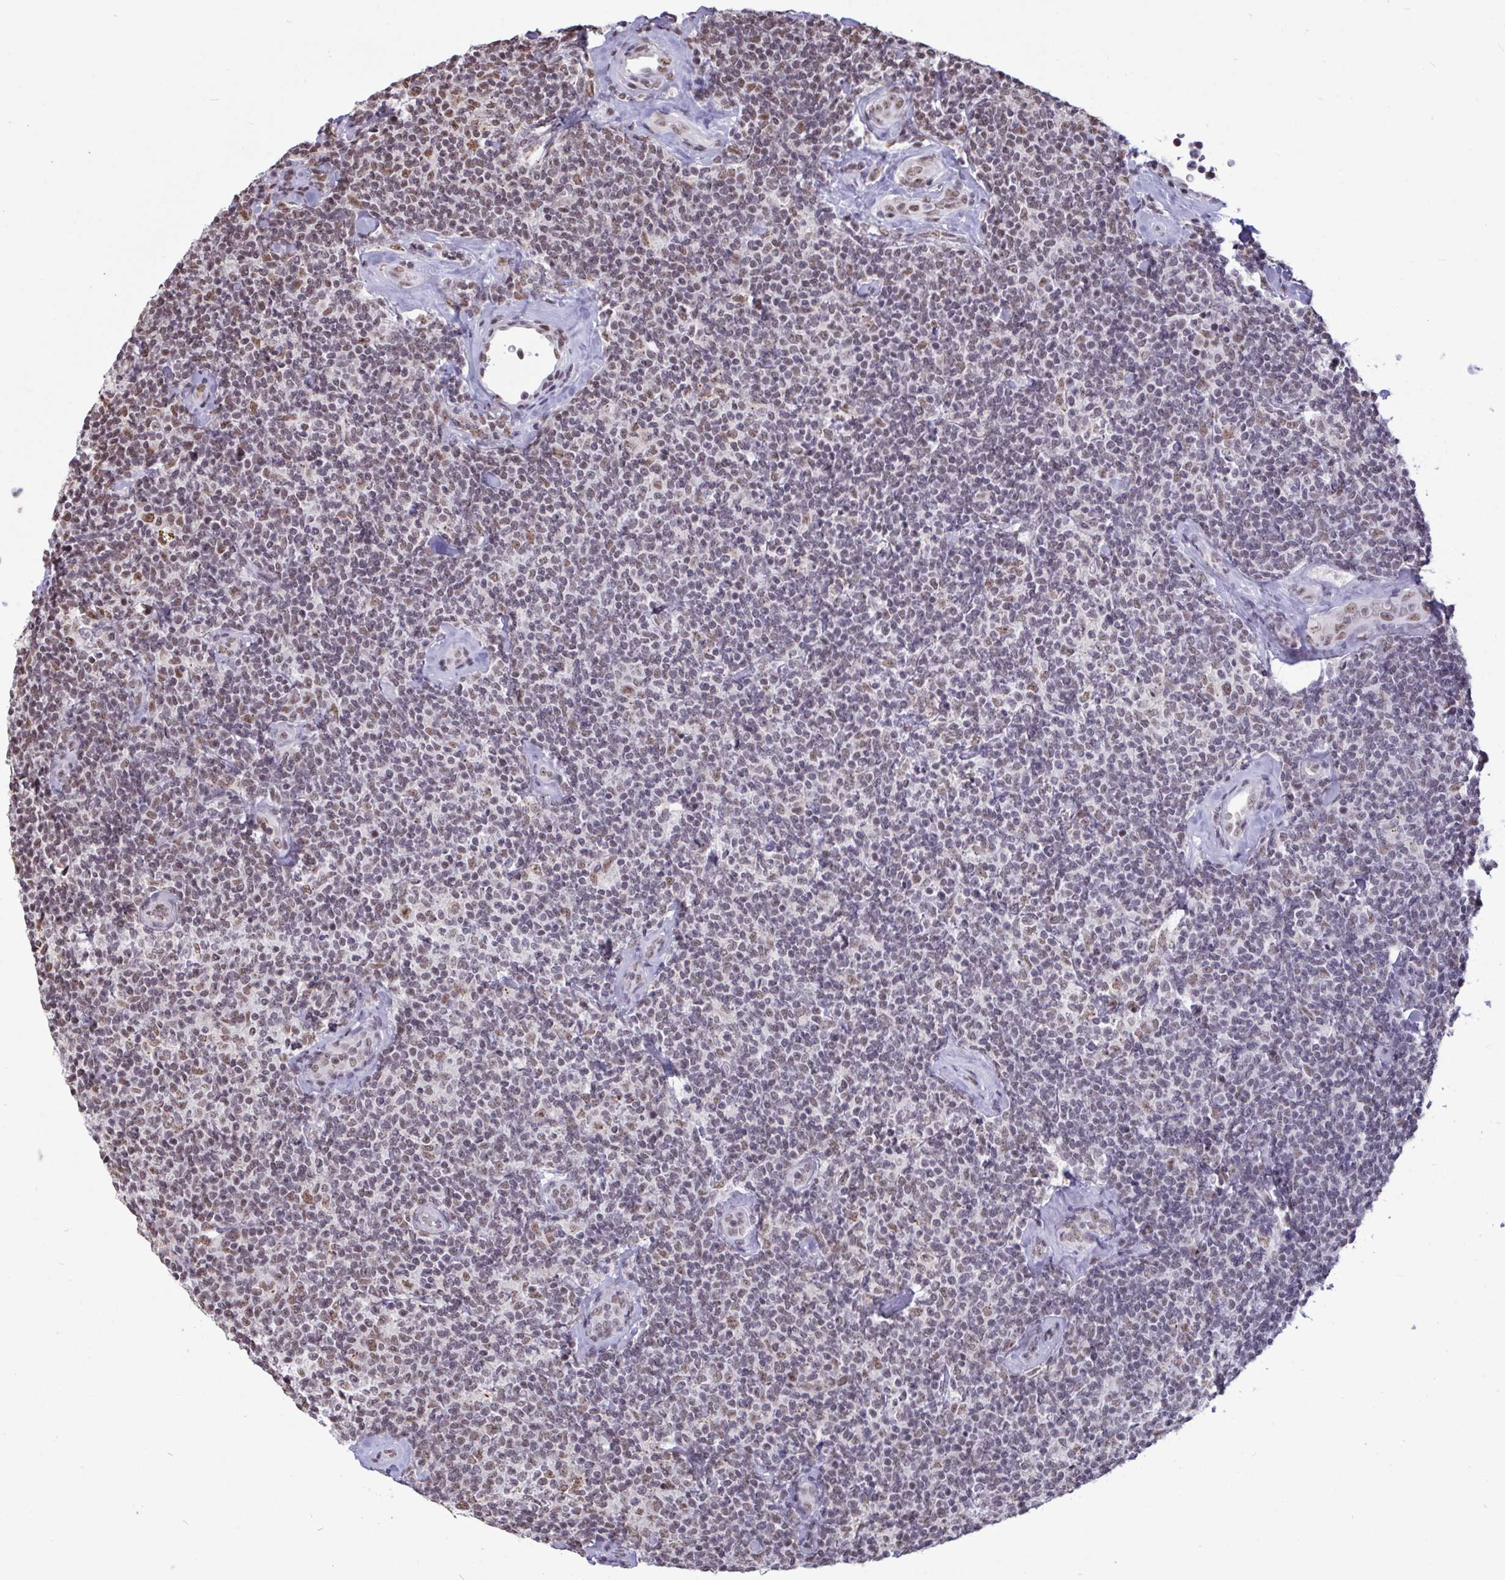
{"staining": {"intensity": "weak", "quantity": "<25%", "location": "nuclear"}, "tissue": "lymphoma", "cell_type": "Tumor cells", "image_type": "cancer", "snomed": [{"axis": "morphology", "description": "Malignant lymphoma, non-Hodgkin's type, Low grade"}, {"axis": "topography", "description": "Lymph node"}], "caption": "IHC histopathology image of human low-grade malignant lymphoma, non-Hodgkin's type stained for a protein (brown), which displays no staining in tumor cells.", "gene": "PUF60", "patient": {"sex": "female", "age": 56}}